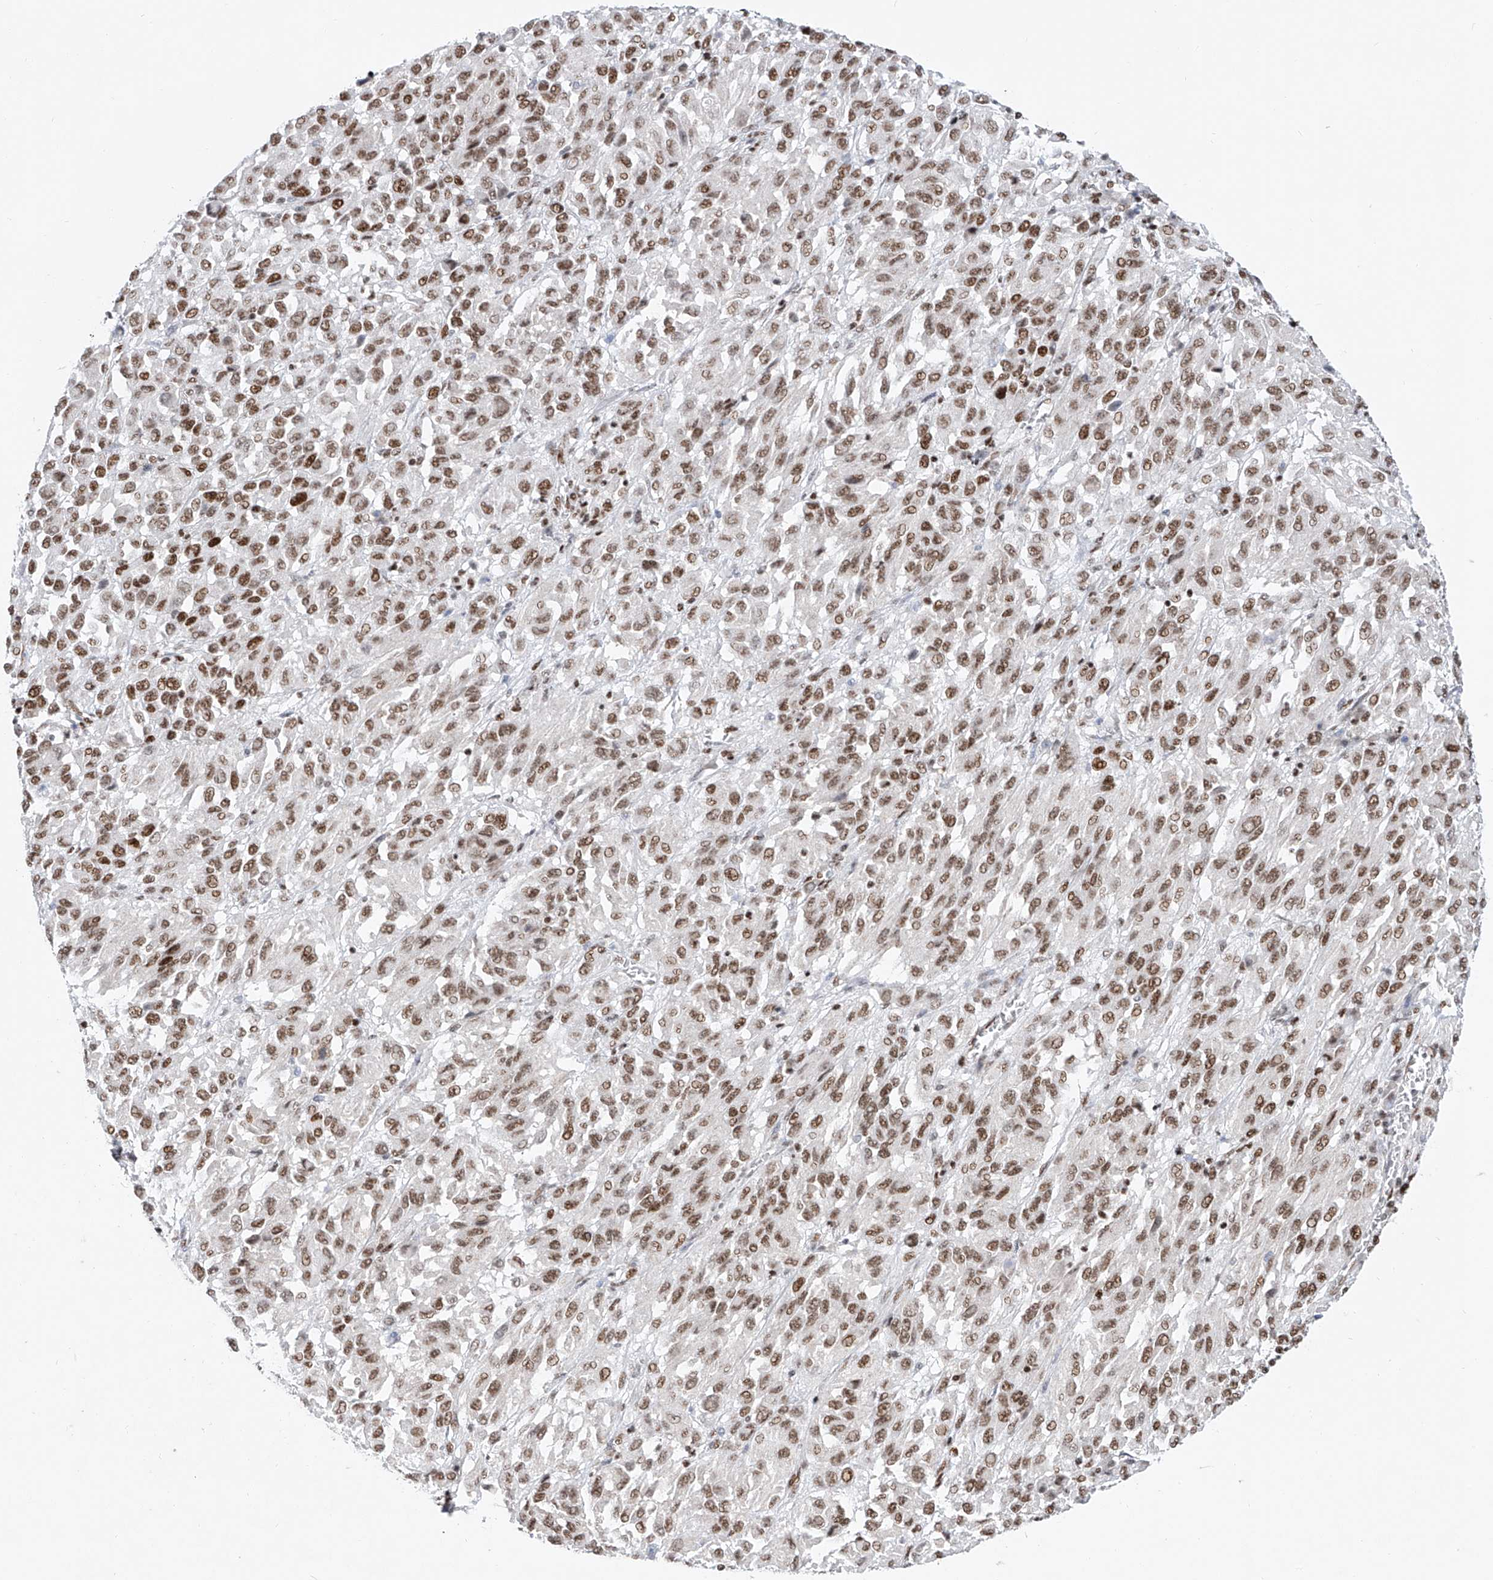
{"staining": {"intensity": "moderate", "quantity": ">75%", "location": "nuclear"}, "tissue": "melanoma", "cell_type": "Tumor cells", "image_type": "cancer", "snomed": [{"axis": "morphology", "description": "Malignant melanoma, Metastatic site"}, {"axis": "topography", "description": "Lung"}], "caption": "A brown stain highlights moderate nuclear positivity of a protein in human malignant melanoma (metastatic site) tumor cells. (Brightfield microscopy of DAB IHC at high magnification).", "gene": "TAF4", "patient": {"sex": "male", "age": 64}}